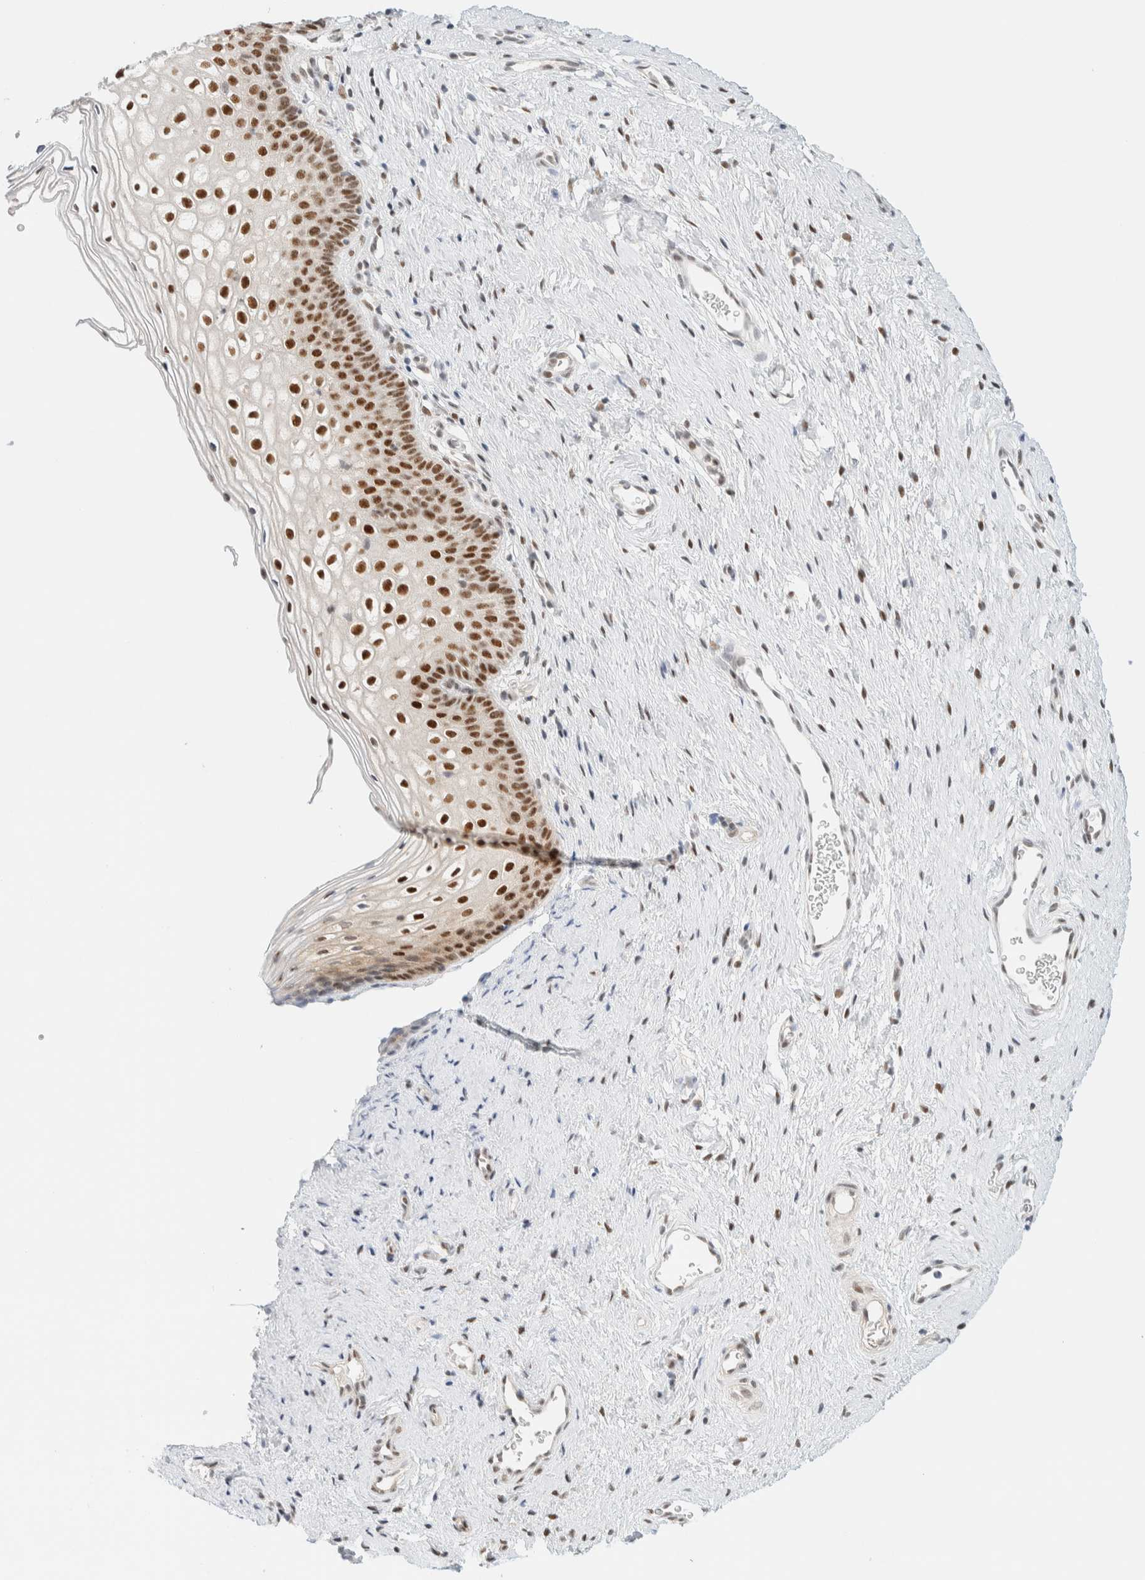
{"staining": {"intensity": "moderate", "quantity": ">75%", "location": "nuclear"}, "tissue": "cervix", "cell_type": "Glandular cells", "image_type": "normal", "snomed": [{"axis": "morphology", "description": "Normal tissue, NOS"}, {"axis": "topography", "description": "Cervix"}], "caption": "The histopathology image displays immunohistochemical staining of unremarkable cervix. There is moderate nuclear expression is identified in about >75% of glandular cells. The protein of interest is stained brown, and the nuclei are stained in blue (DAB IHC with brightfield microscopy, high magnification).", "gene": "PYGO2", "patient": {"sex": "female", "age": 27}}